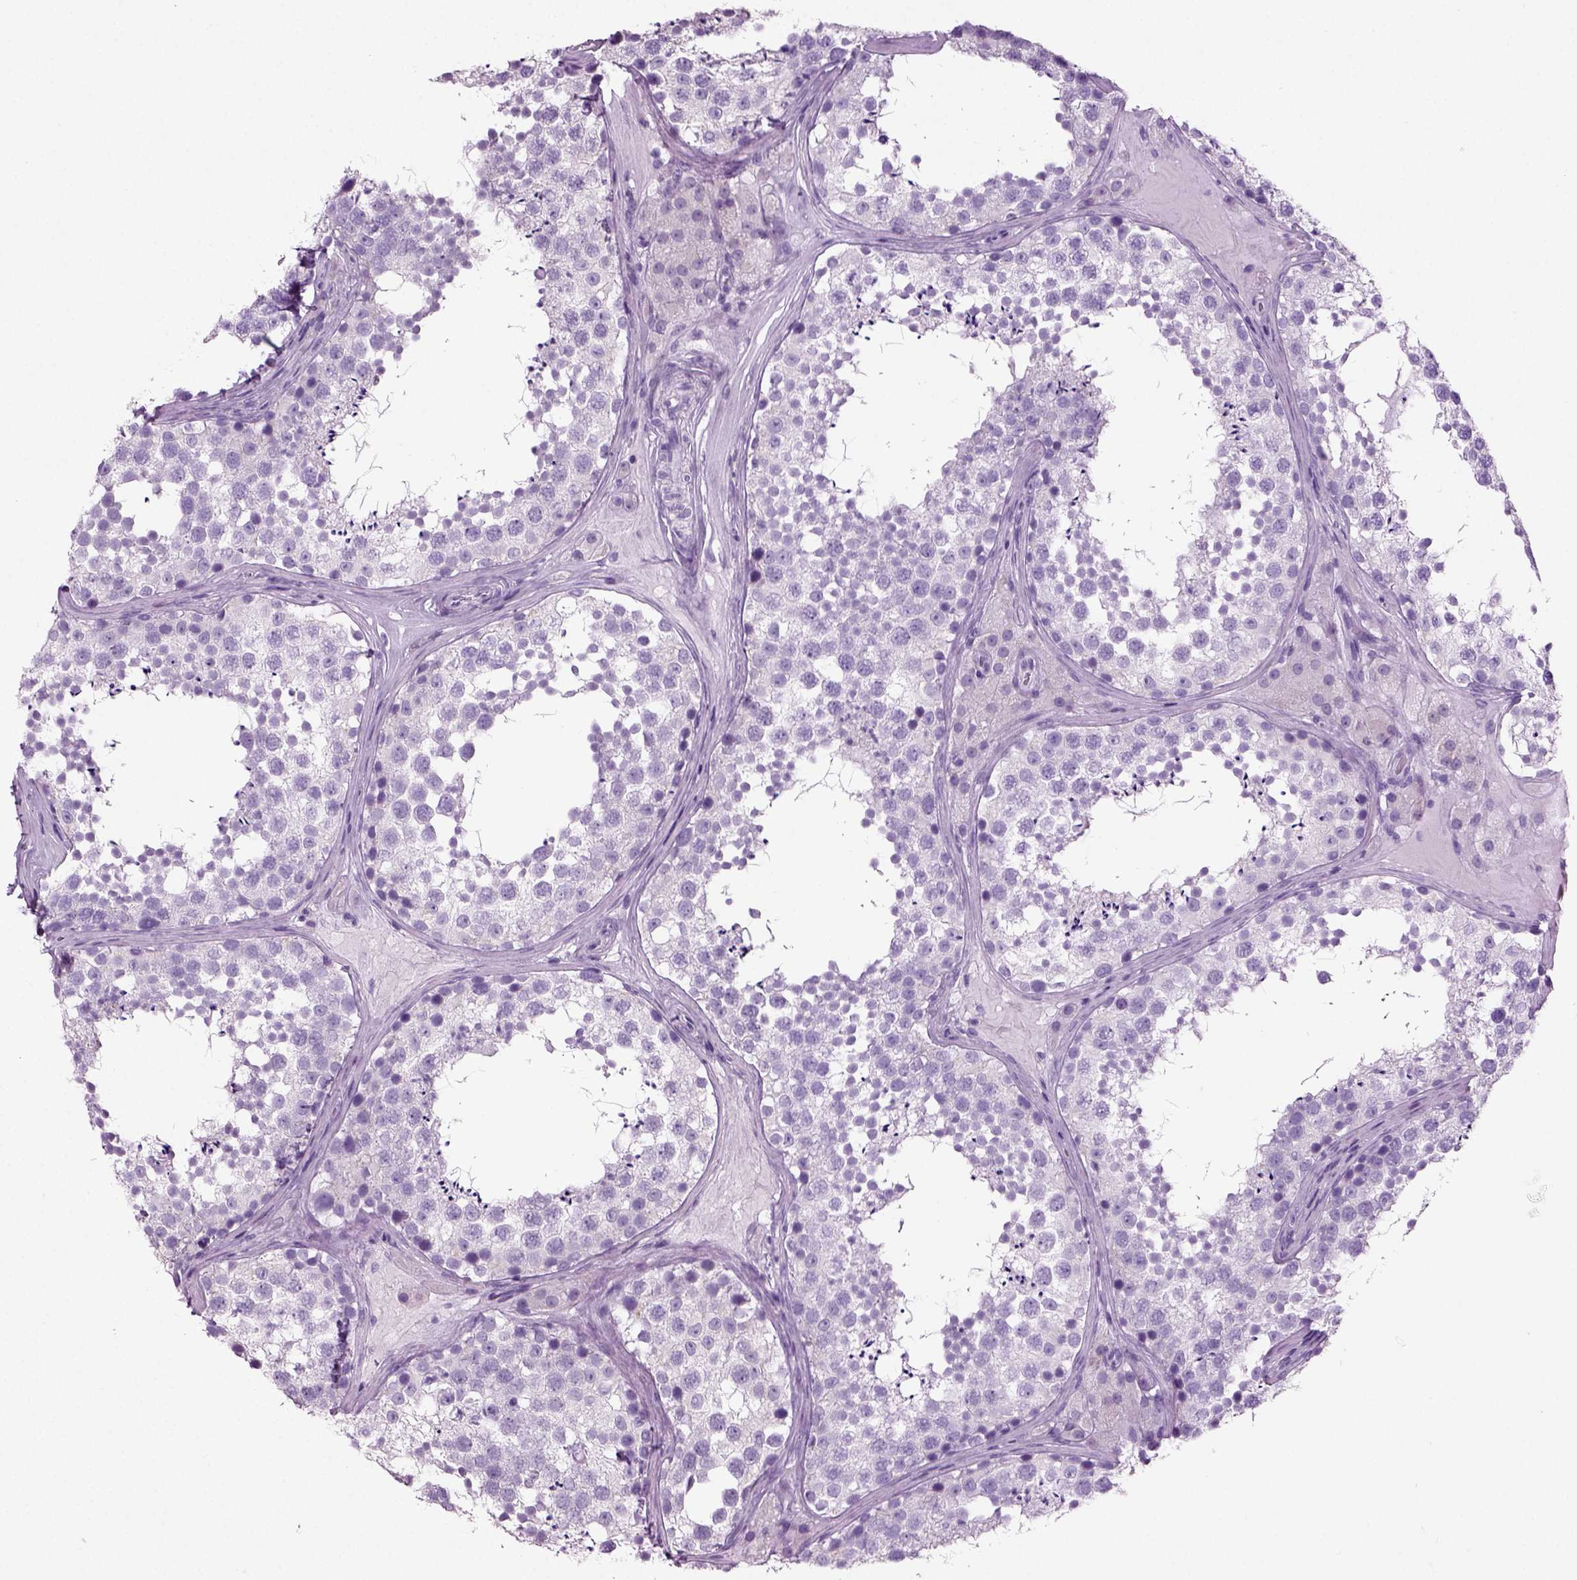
{"staining": {"intensity": "negative", "quantity": "none", "location": "none"}, "tissue": "testis", "cell_type": "Cells in seminiferous ducts", "image_type": "normal", "snomed": [{"axis": "morphology", "description": "Normal tissue, NOS"}, {"axis": "topography", "description": "Testis"}], "caption": "Immunohistochemical staining of benign human testis displays no significant positivity in cells in seminiferous ducts. Brightfield microscopy of immunohistochemistry stained with DAB (3,3'-diaminobenzidine) (brown) and hematoxylin (blue), captured at high magnification.", "gene": "CD109", "patient": {"sex": "male", "age": 41}}